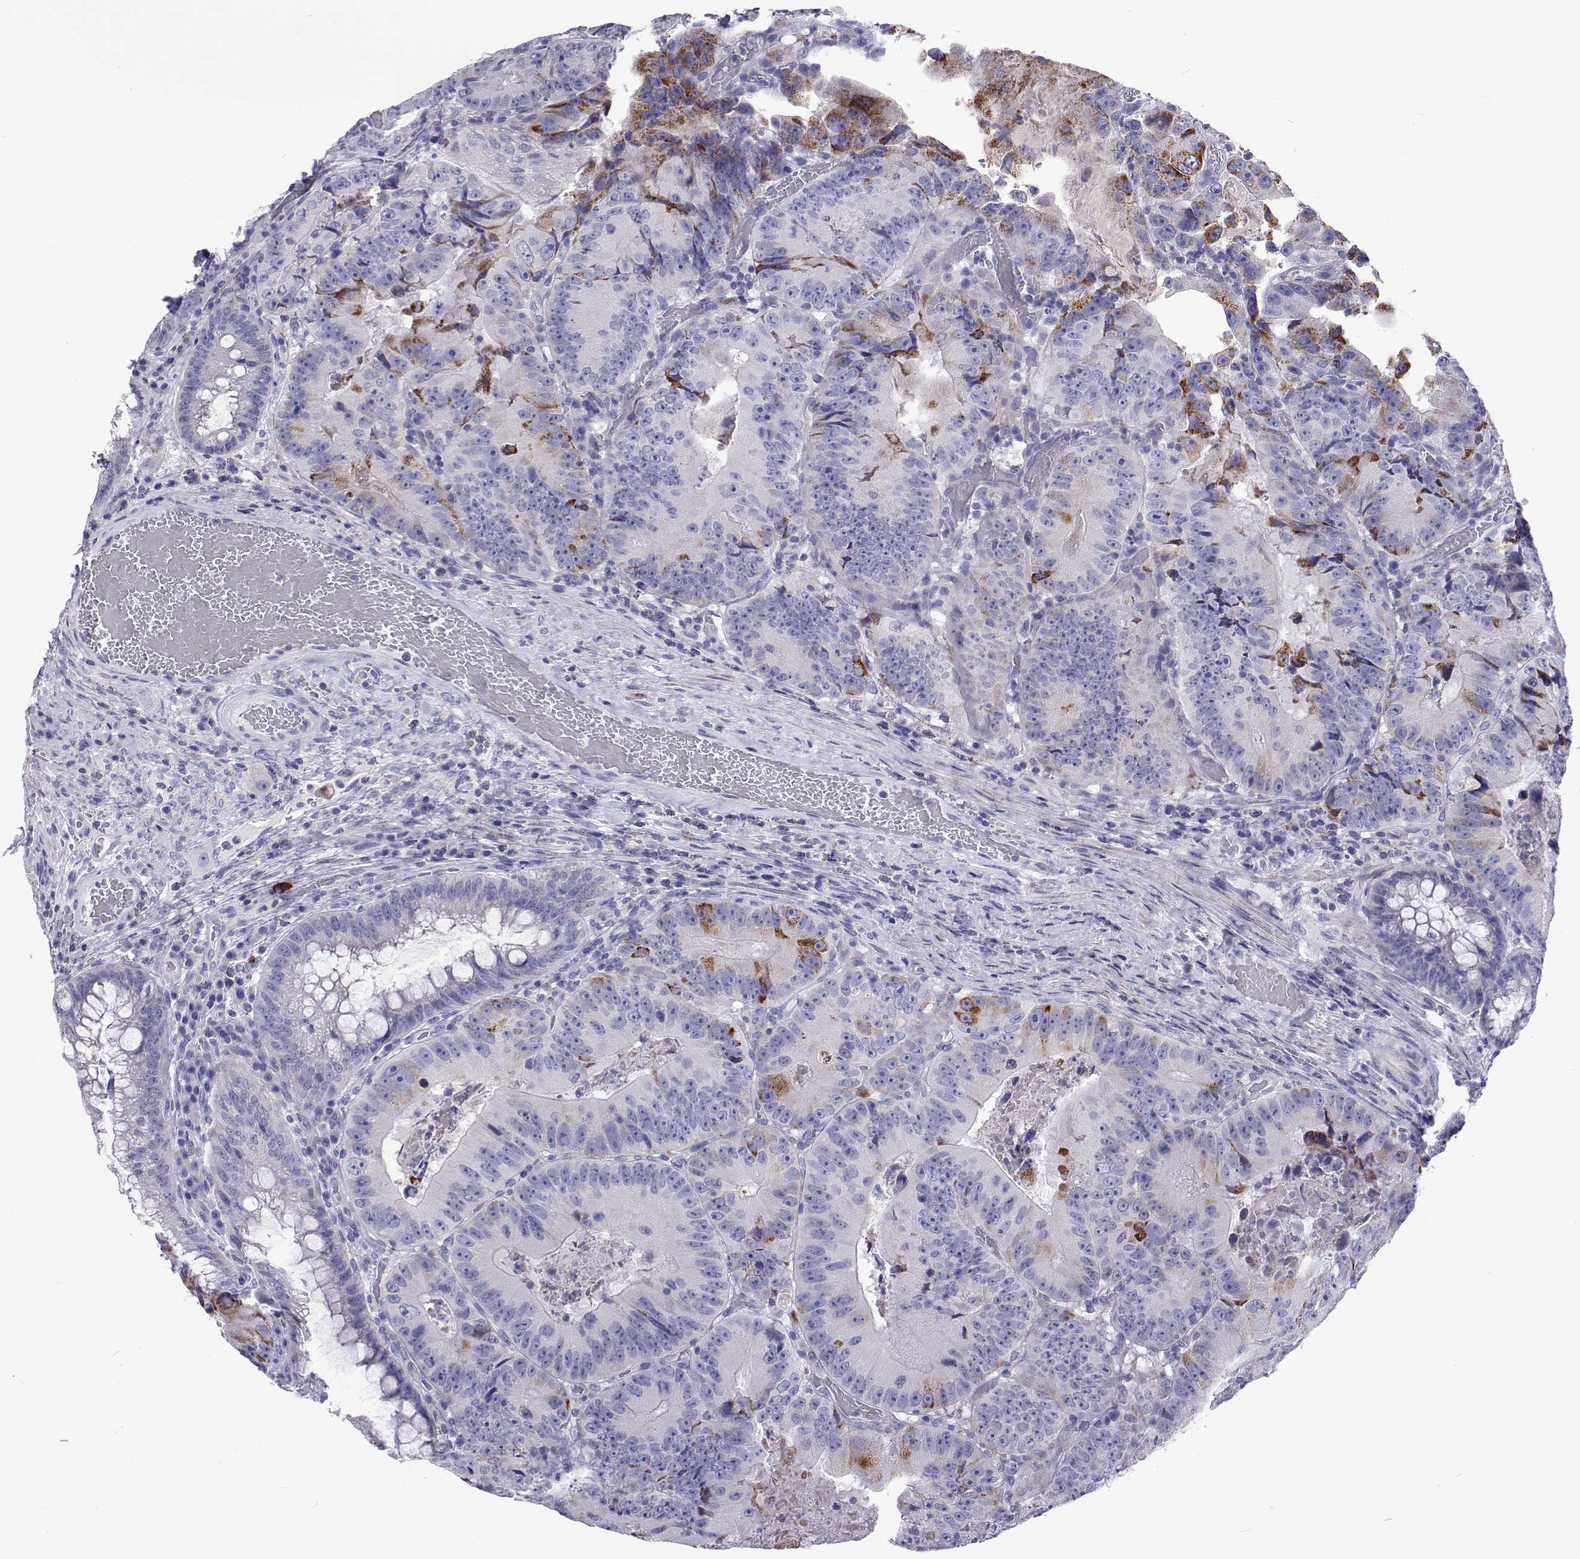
{"staining": {"intensity": "moderate", "quantity": "<25%", "location": "cytoplasmic/membranous"}, "tissue": "colorectal cancer", "cell_type": "Tumor cells", "image_type": "cancer", "snomed": [{"axis": "morphology", "description": "Adenocarcinoma, NOS"}, {"axis": "topography", "description": "Colon"}], "caption": "DAB immunohistochemical staining of colorectal cancer (adenocarcinoma) reveals moderate cytoplasmic/membranous protein staining in about <25% of tumor cells.", "gene": "UMODL1", "patient": {"sex": "female", "age": 86}}